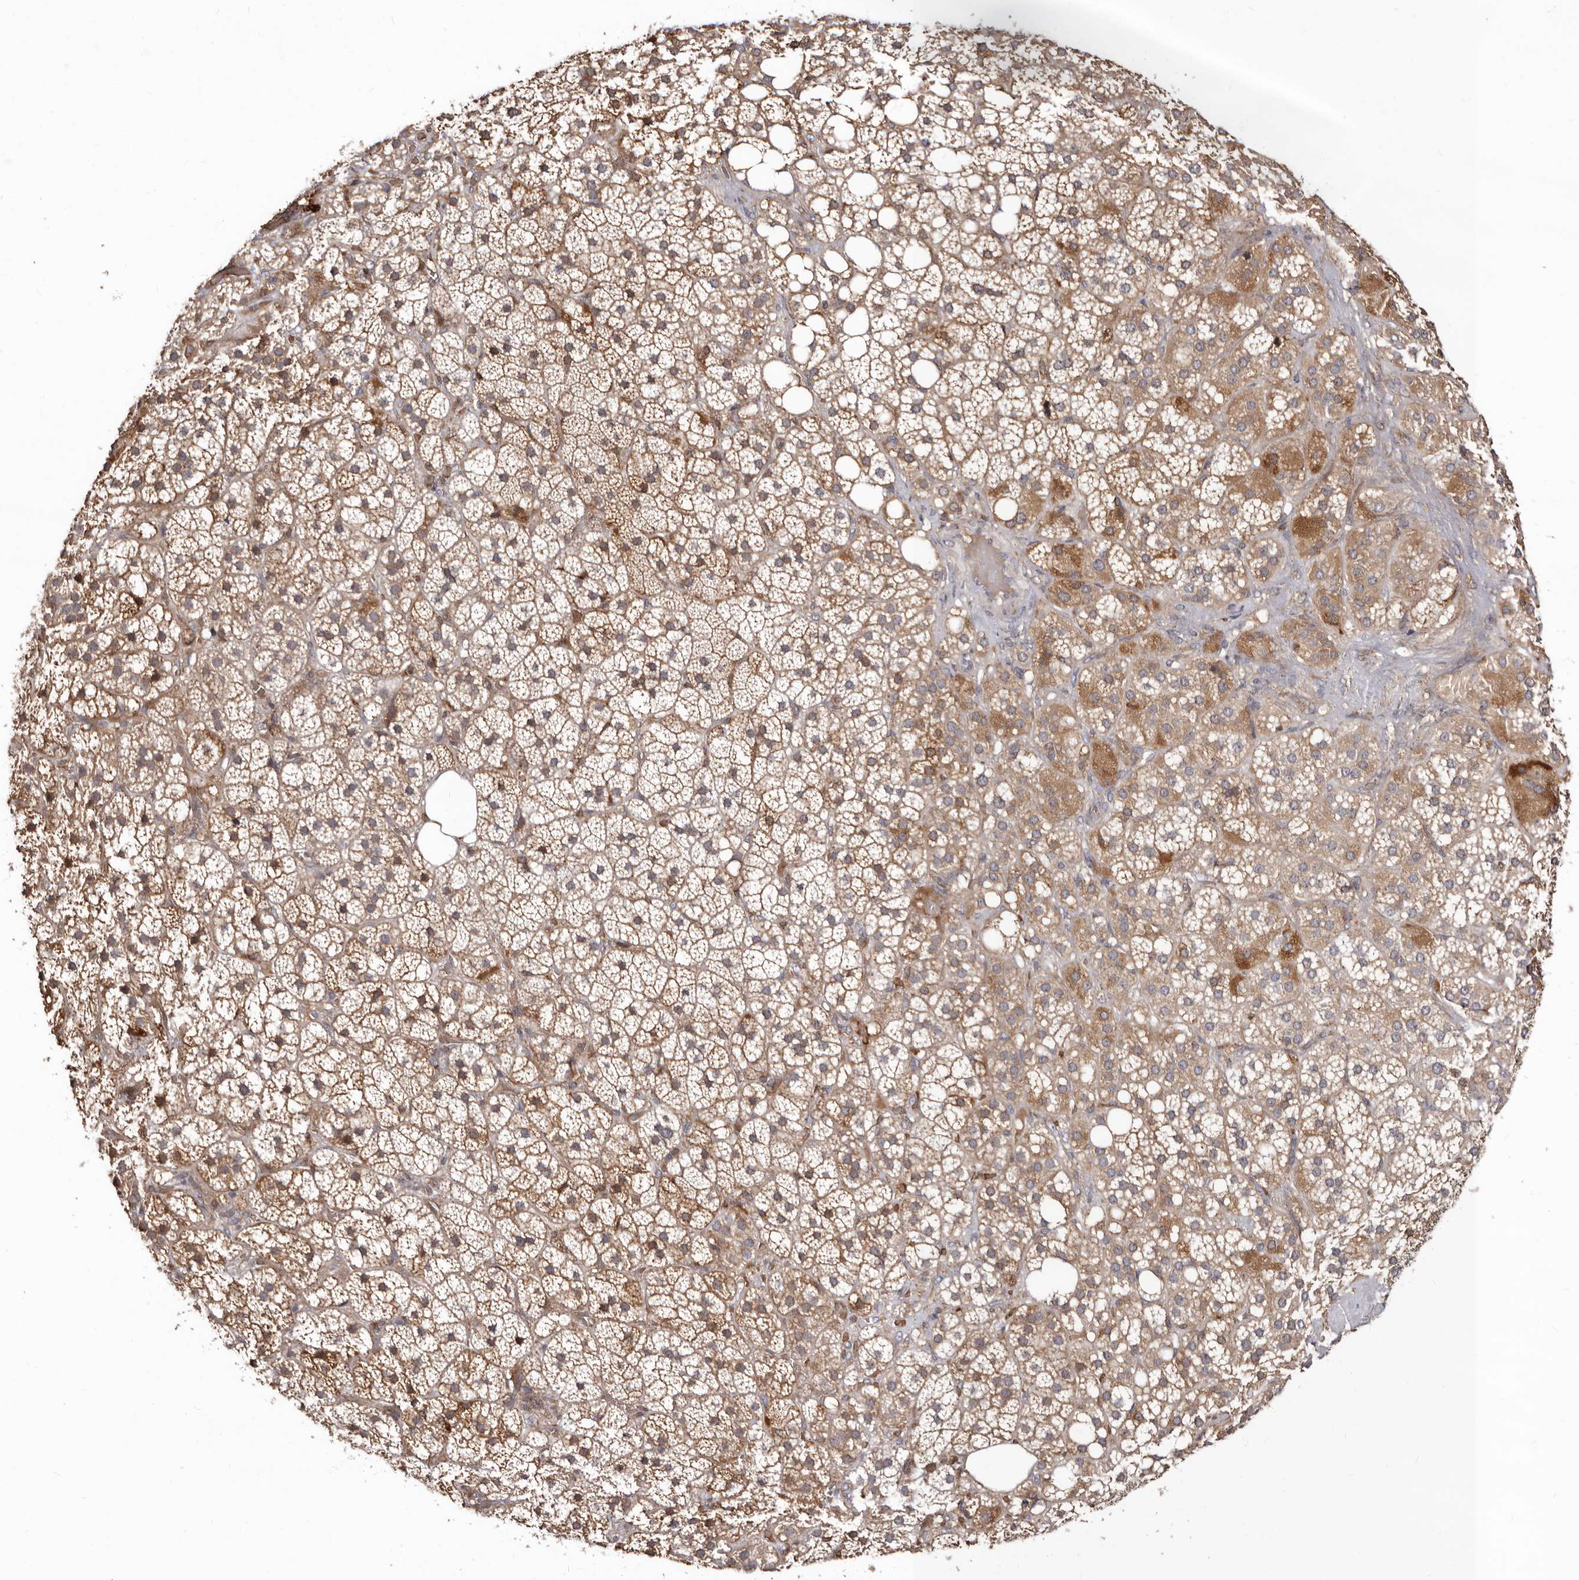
{"staining": {"intensity": "moderate", "quantity": ">75%", "location": "cytoplasmic/membranous"}, "tissue": "adrenal gland", "cell_type": "Glandular cells", "image_type": "normal", "snomed": [{"axis": "morphology", "description": "Normal tissue, NOS"}, {"axis": "topography", "description": "Adrenal gland"}], "caption": "Human adrenal gland stained for a protein (brown) exhibits moderate cytoplasmic/membranous positive positivity in about >75% of glandular cells.", "gene": "BAX", "patient": {"sex": "female", "age": 59}}